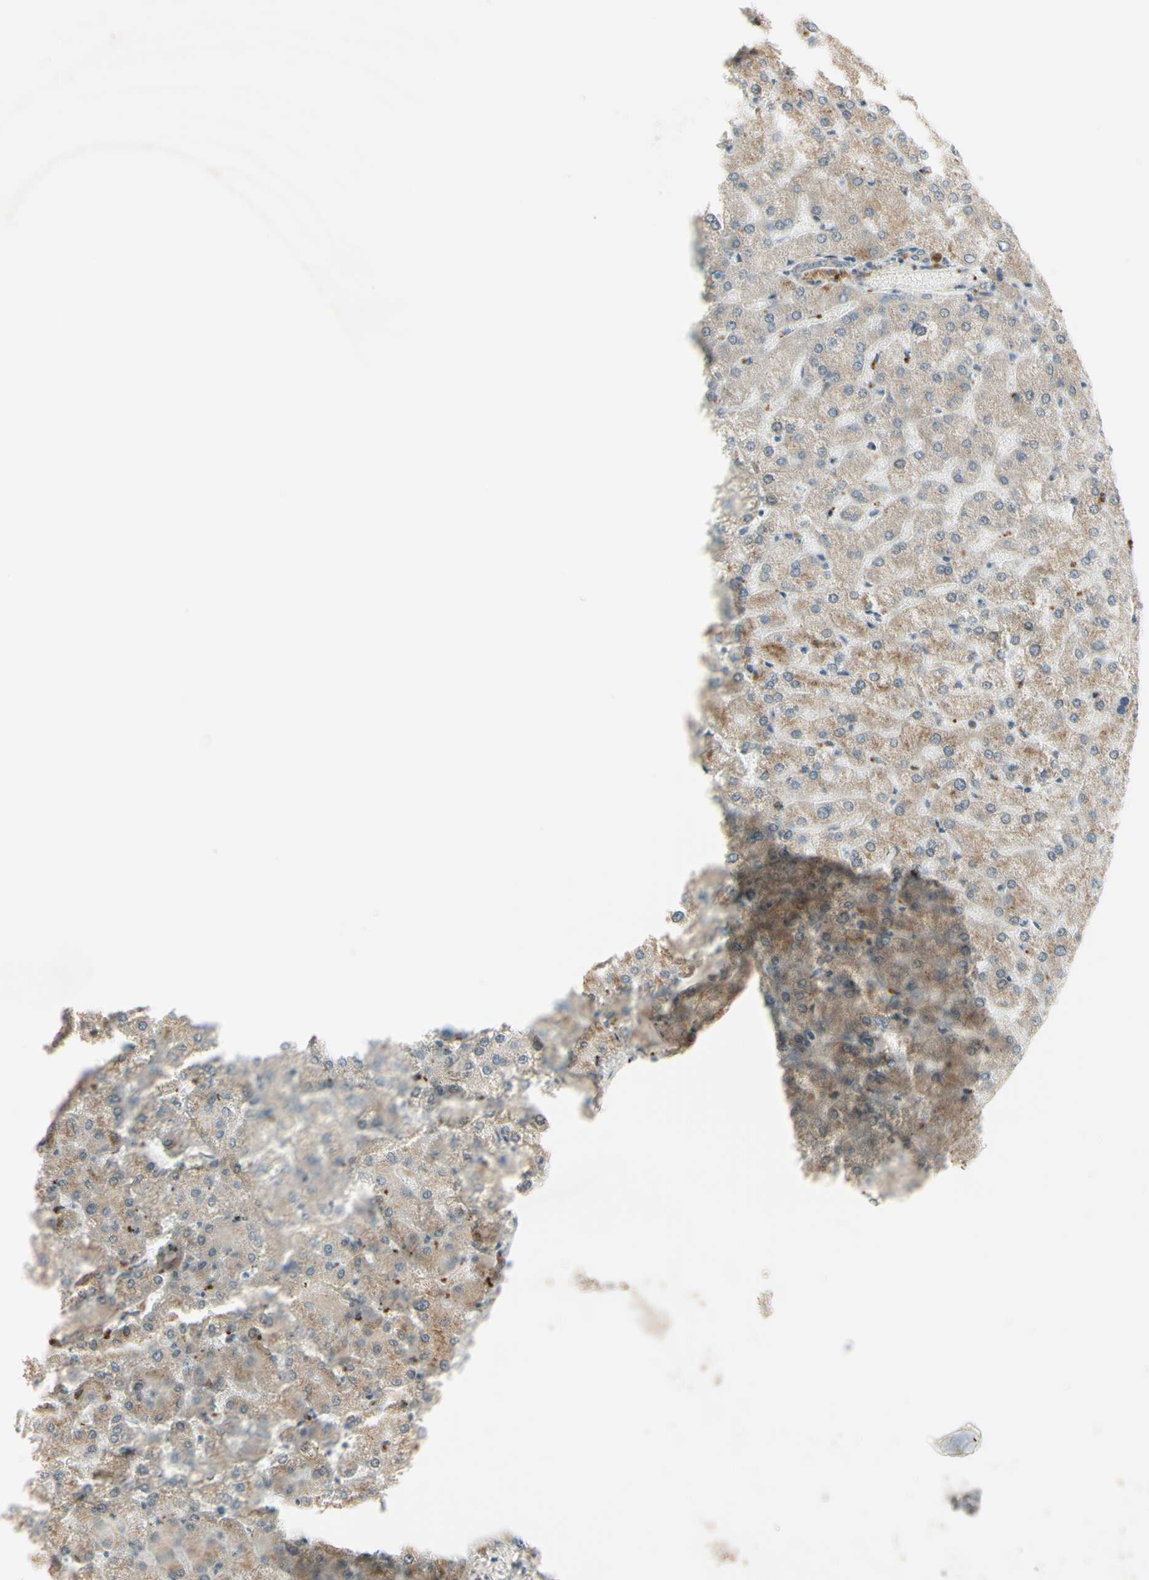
{"staining": {"intensity": "negative", "quantity": "none", "location": "none"}, "tissue": "liver", "cell_type": "Cholangiocytes", "image_type": "normal", "snomed": [{"axis": "morphology", "description": "Normal tissue, NOS"}, {"axis": "topography", "description": "Liver"}], "caption": "Normal liver was stained to show a protein in brown. There is no significant expression in cholangiocytes.", "gene": "NDFIP1", "patient": {"sex": "female", "age": 32}}